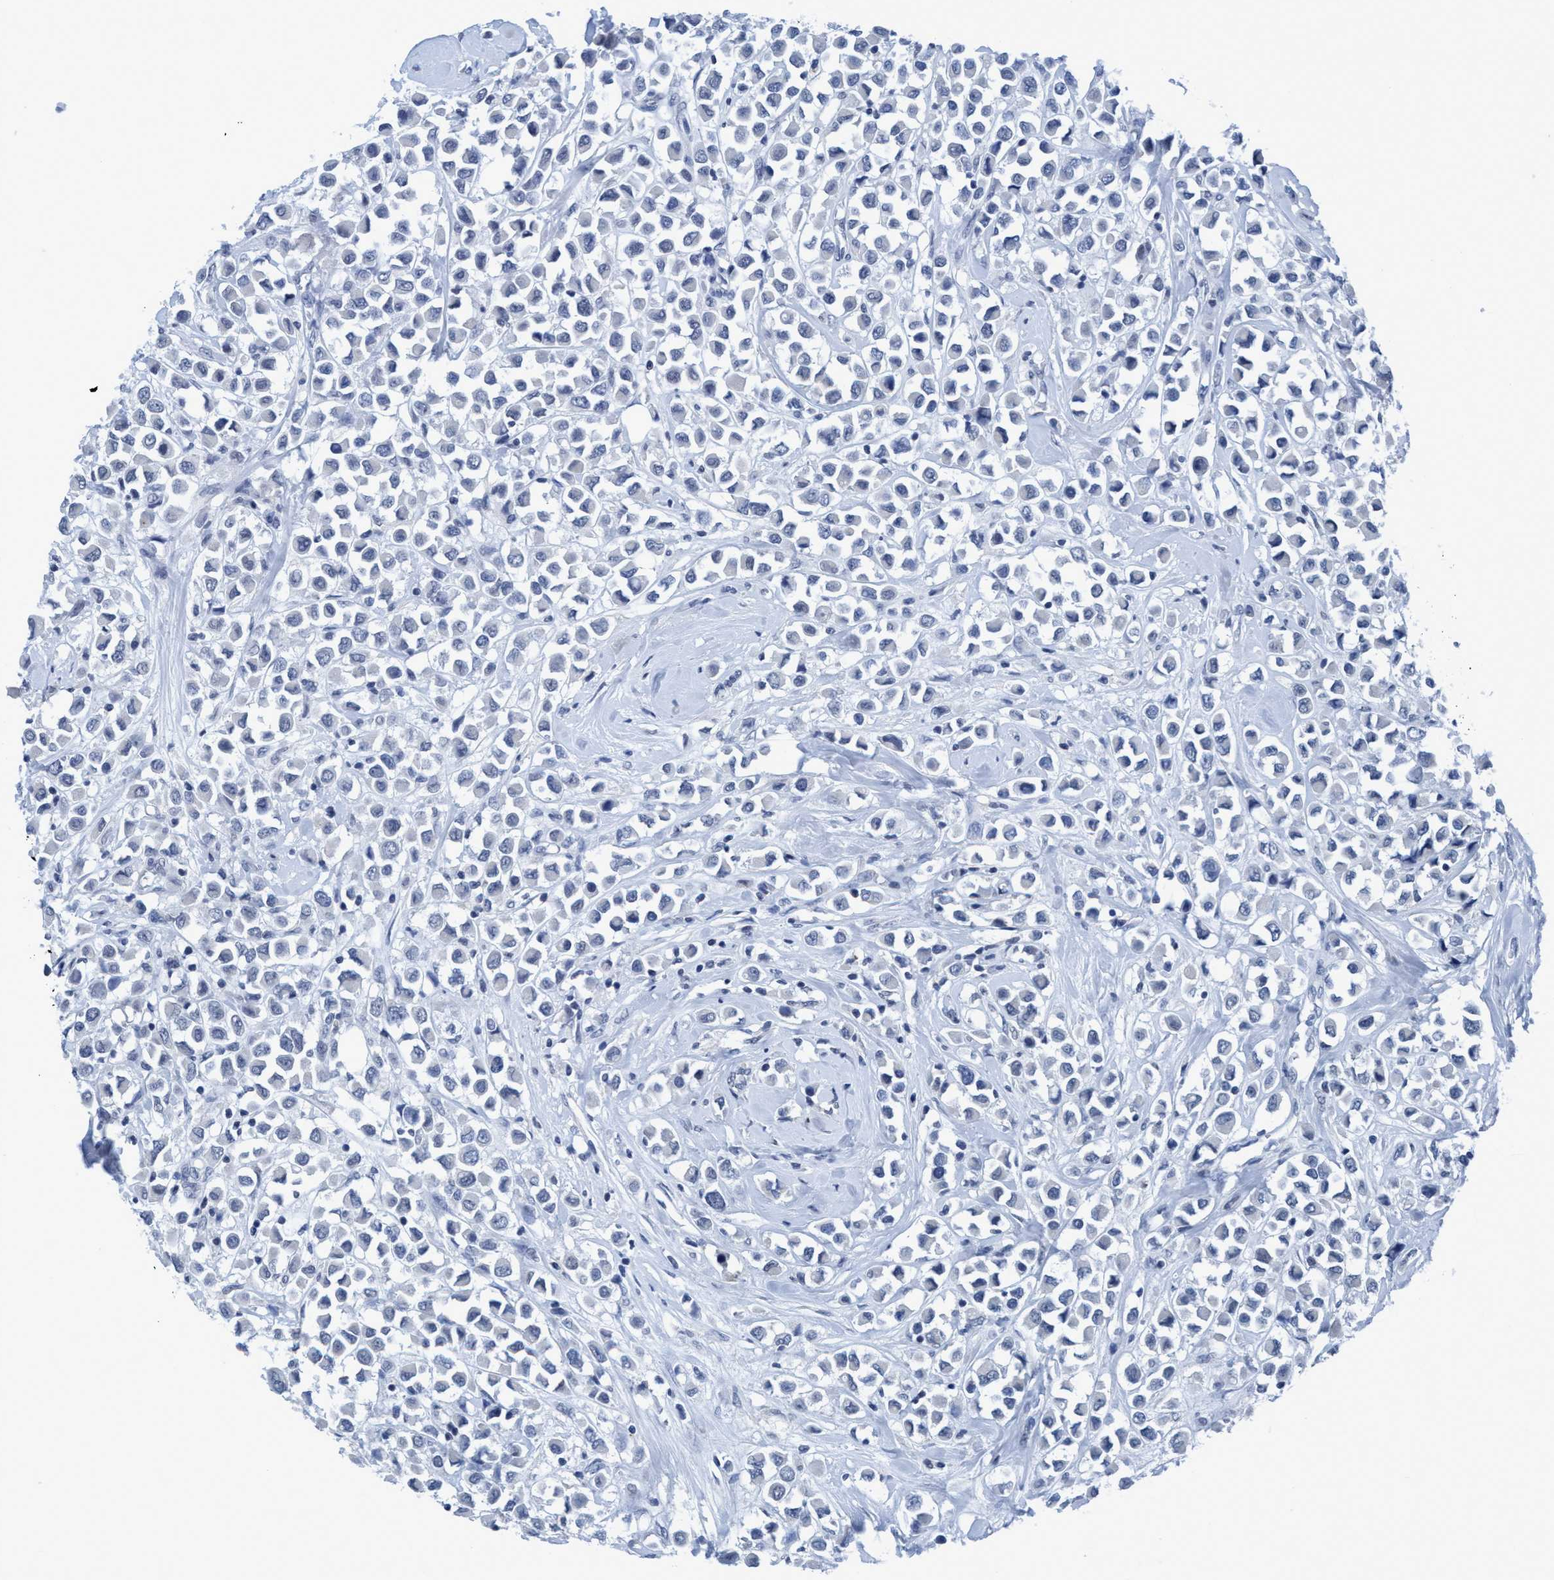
{"staining": {"intensity": "negative", "quantity": "none", "location": "none"}, "tissue": "breast cancer", "cell_type": "Tumor cells", "image_type": "cancer", "snomed": [{"axis": "morphology", "description": "Duct carcinoma"}, {"axis": "topography", "description": "Breast"}], "caption": "Image shows no protein staining in tumor cells of intraductal carcinoma (breast) tissue.", "gene": "DNAI1", "patient": {"sex": "female", "age": 61}}